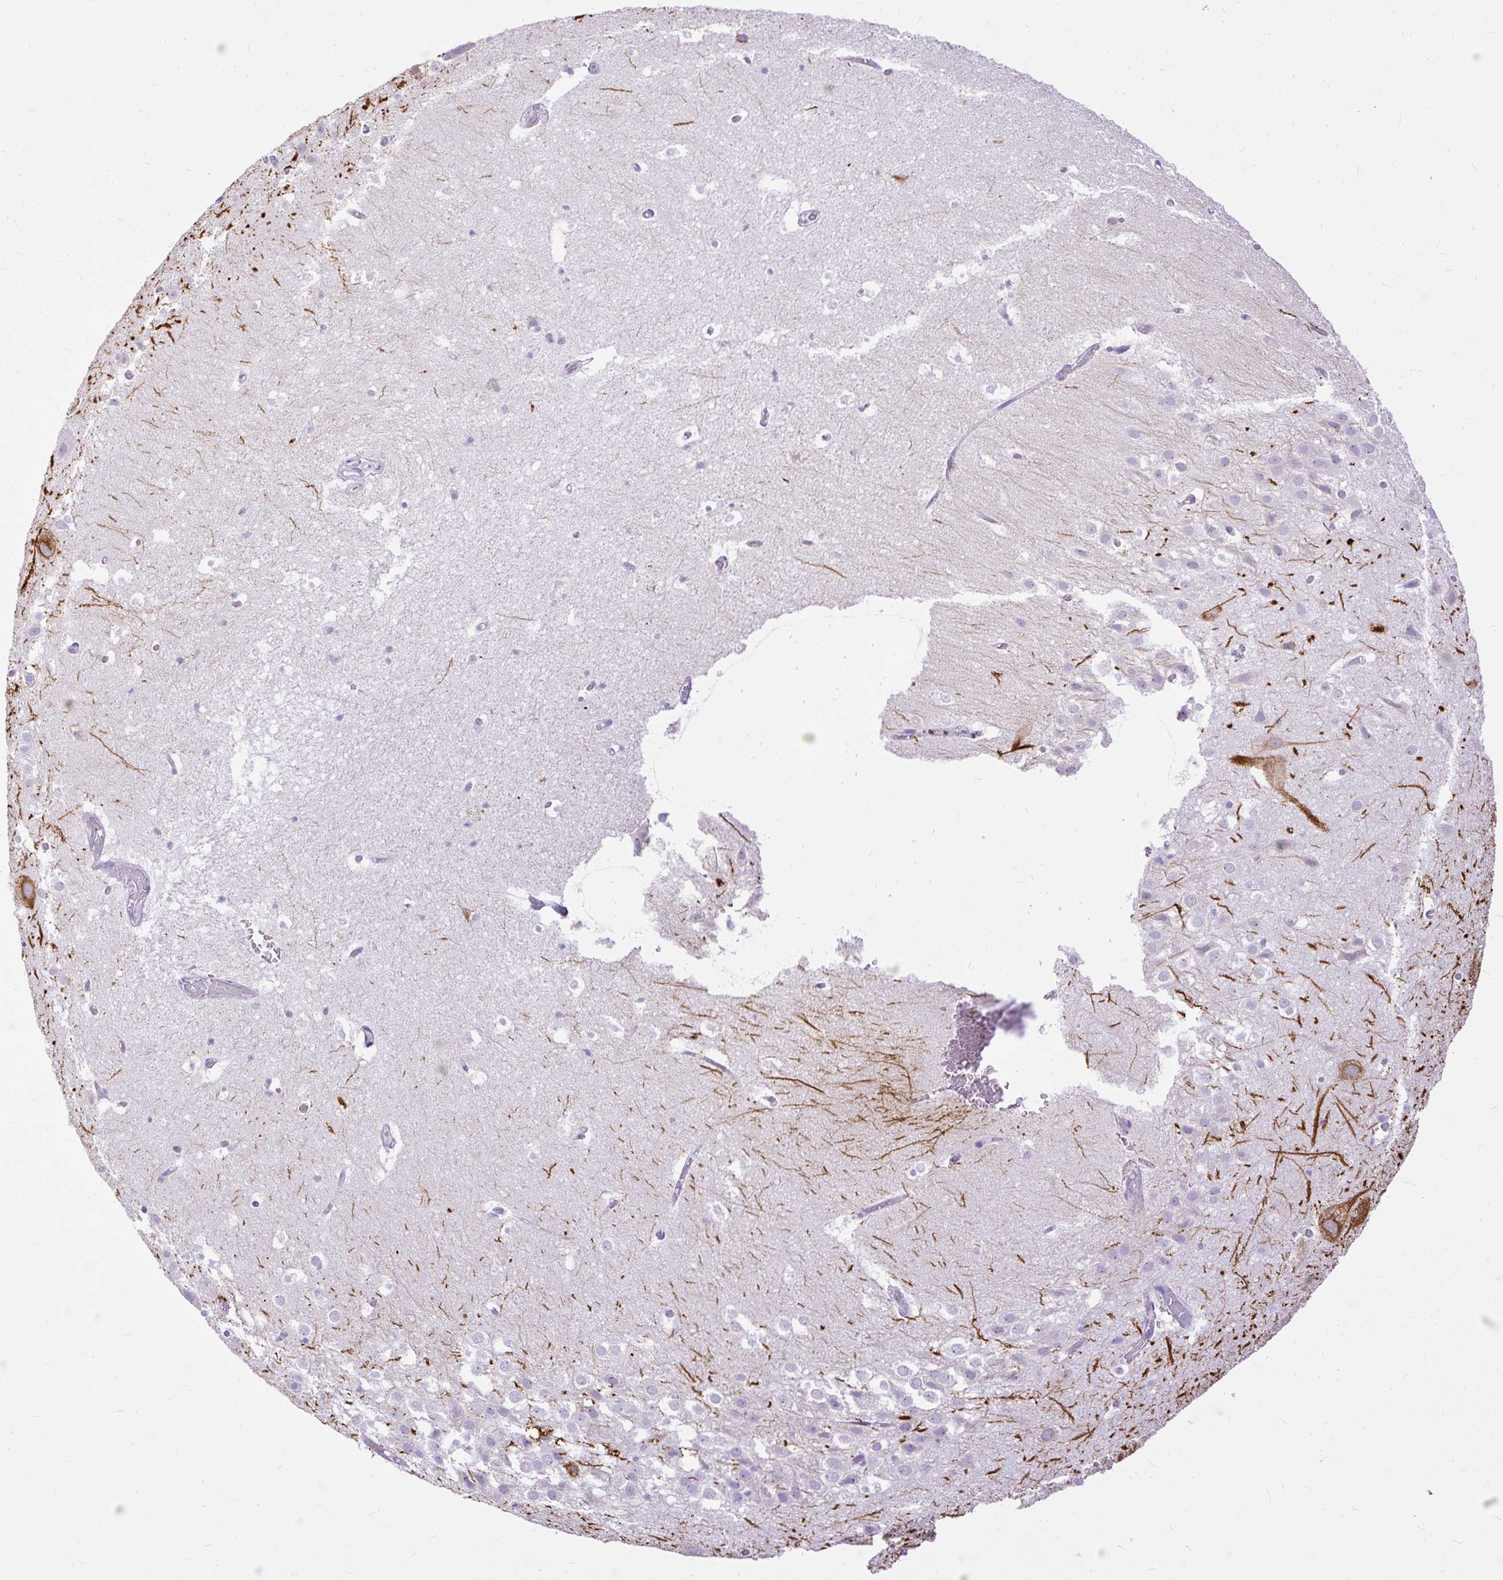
{"staining": {"intensity": "negative", "quantity": "none", "location": "none"}, "tissue": "hippocampus", "cell_type": "Glial cells", "image_type": "normal", "snomed": [{"axis": "morphology", "description": "Normal tissue, NOS"}, {"axis": "topography", "description": "Hippocampus"}], "caption": "Immunohistochemical staining of normal hippocampus displays no significant staining in glial cells. (DAB immunohistochemistry (IHC) with hematoxylin counter stain).", "gene": "HEY1", "patient": {"sex": "female", "age": 52}}